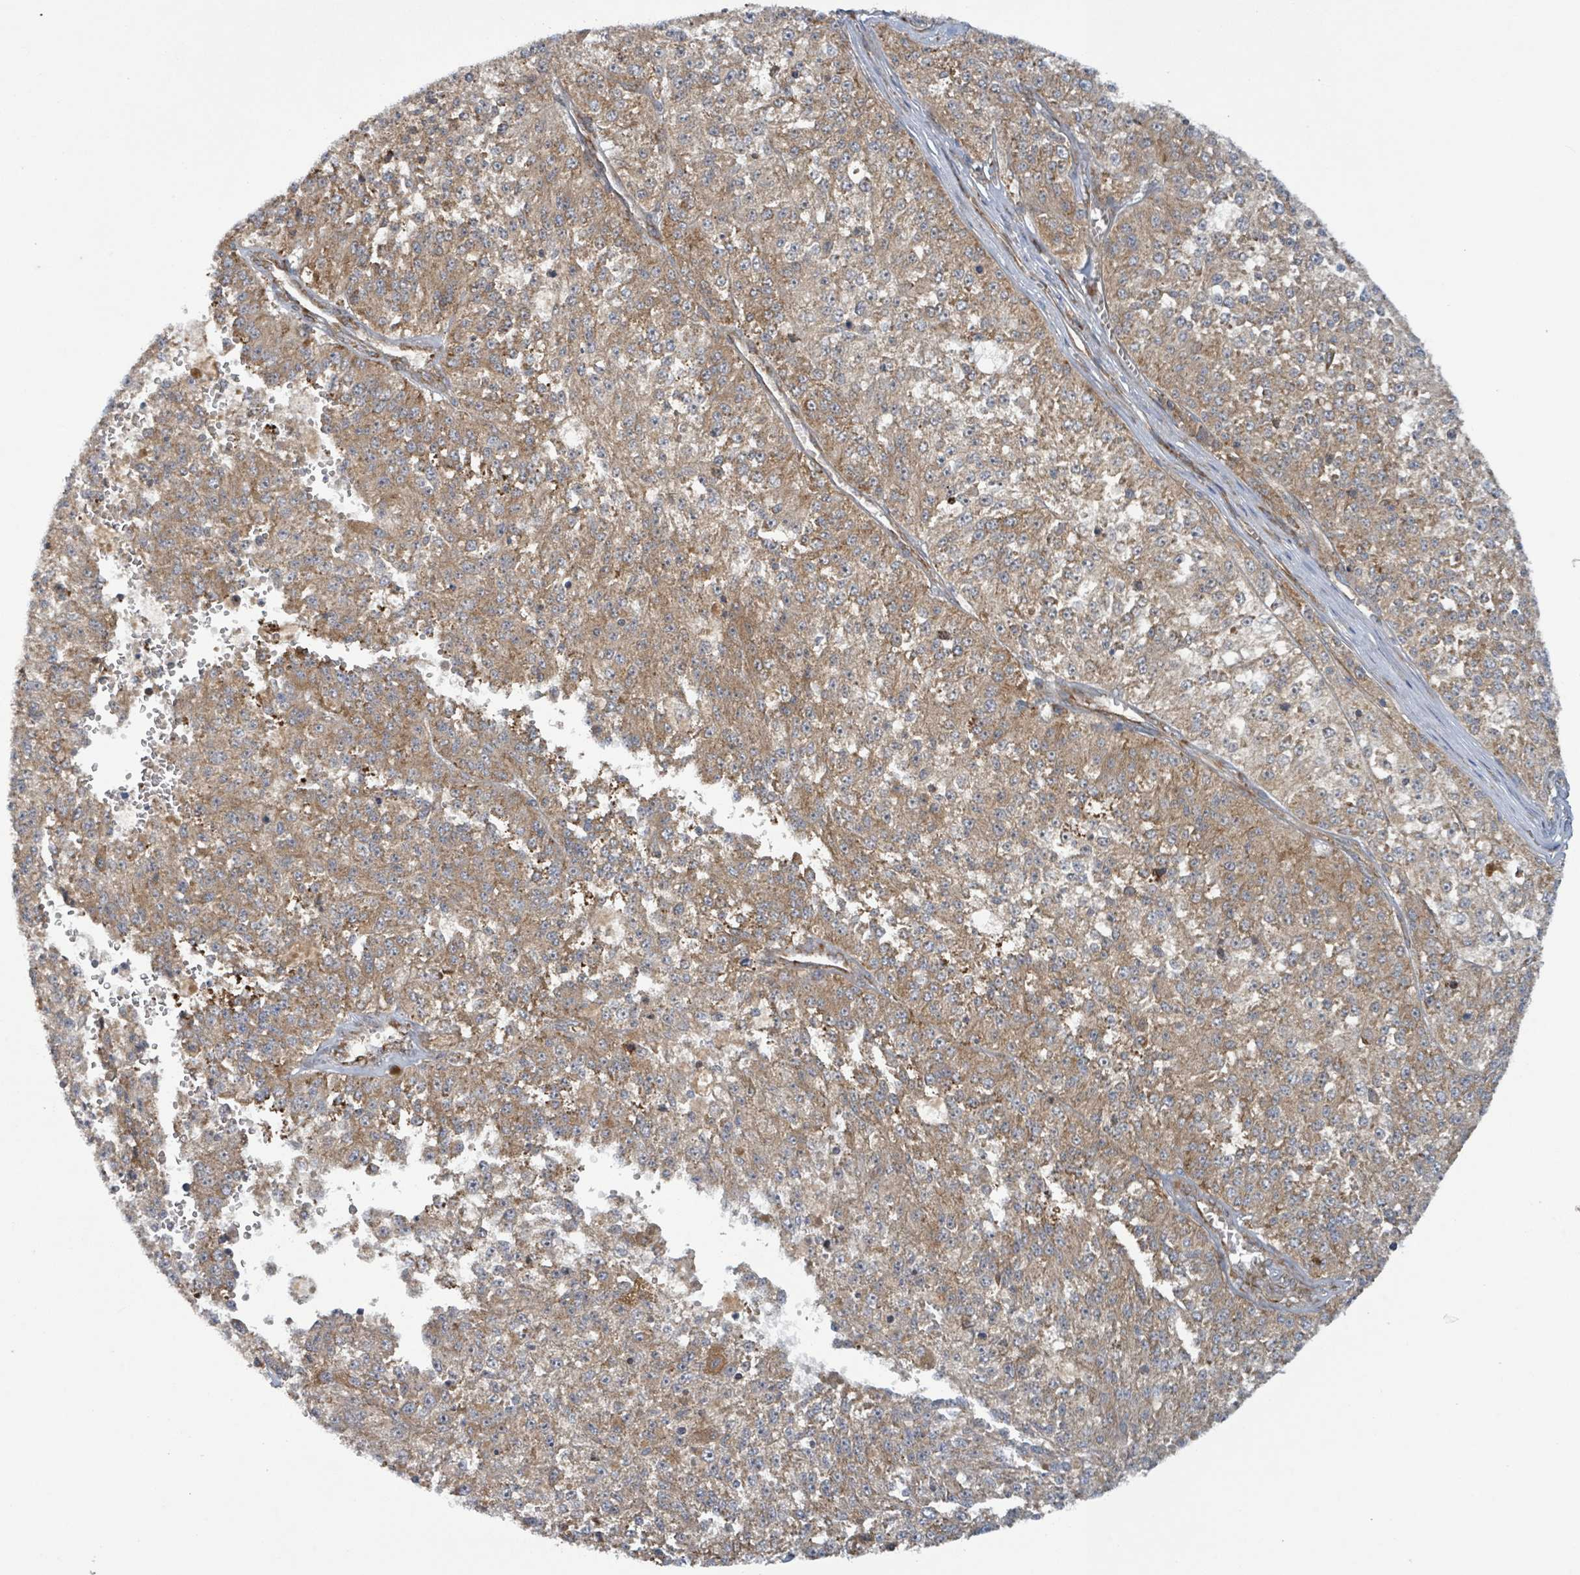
{"staining": {"intensity": "moderate", "quantity": ">75%", "location": "cytoplasmic/membranous"}, "tissue": "melanoma", "cell_type": "Tumor cells", "image_type": "cancer", "snomed": [{"axis": "morphology", "description": "Malignant melanoma, NOS"}, {"axis": "topography", "description": "Skin"}], "caption": "Malignant melanoma stained with IHC demonstrates moderate cytoplasmic/membranous staining in approximately >75% of tumor cells.", "gene": "OR51E1", "patient": {"sex": "female", "age": 64}}